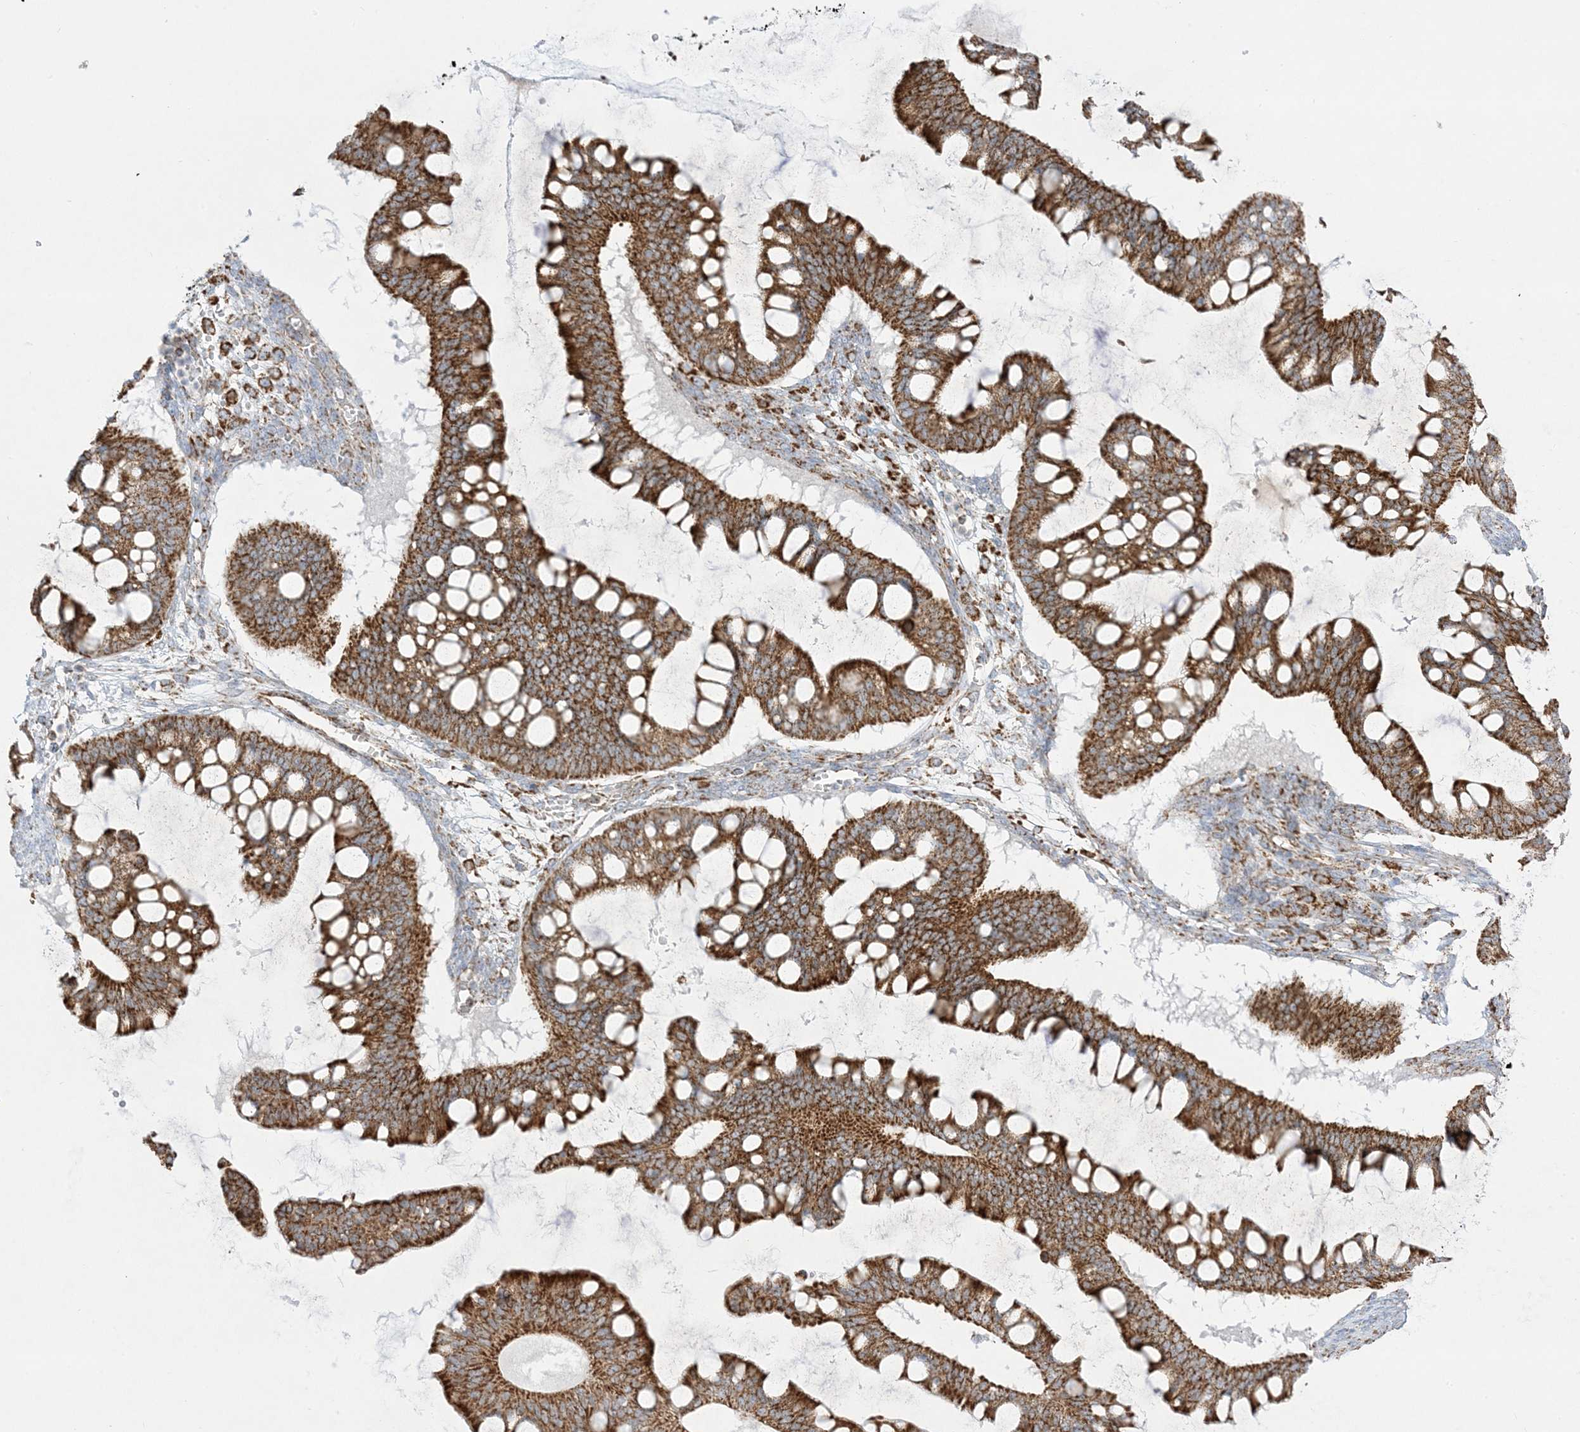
{"staining": {"intensity": "moderate", "quantity": ">75%", "location": "cytoplasmic/membranous"}, "tissue": "ovarian cancer", "cell_type": "Tumor cells", "image_type": "cancer", "snomed": [{"axis": "morphology", "description": "Cystadenocarcinoma, mucinous, NOS"}, {"axis": "topography", "description": "Ovary"}], "caption": "Immunohistochemistry (IHC) image of neoplastic tissue: ovarian cancer stained using immunohistochemistry demonstrates medium levels of moderate protein expression localized specifically in the cytoplasmic/membranous of tumor cells, appearing as a cytoplasmic/membranous brown color.", "gene": "MRPS36", "patient": {"sex": "female", "age": 73}}